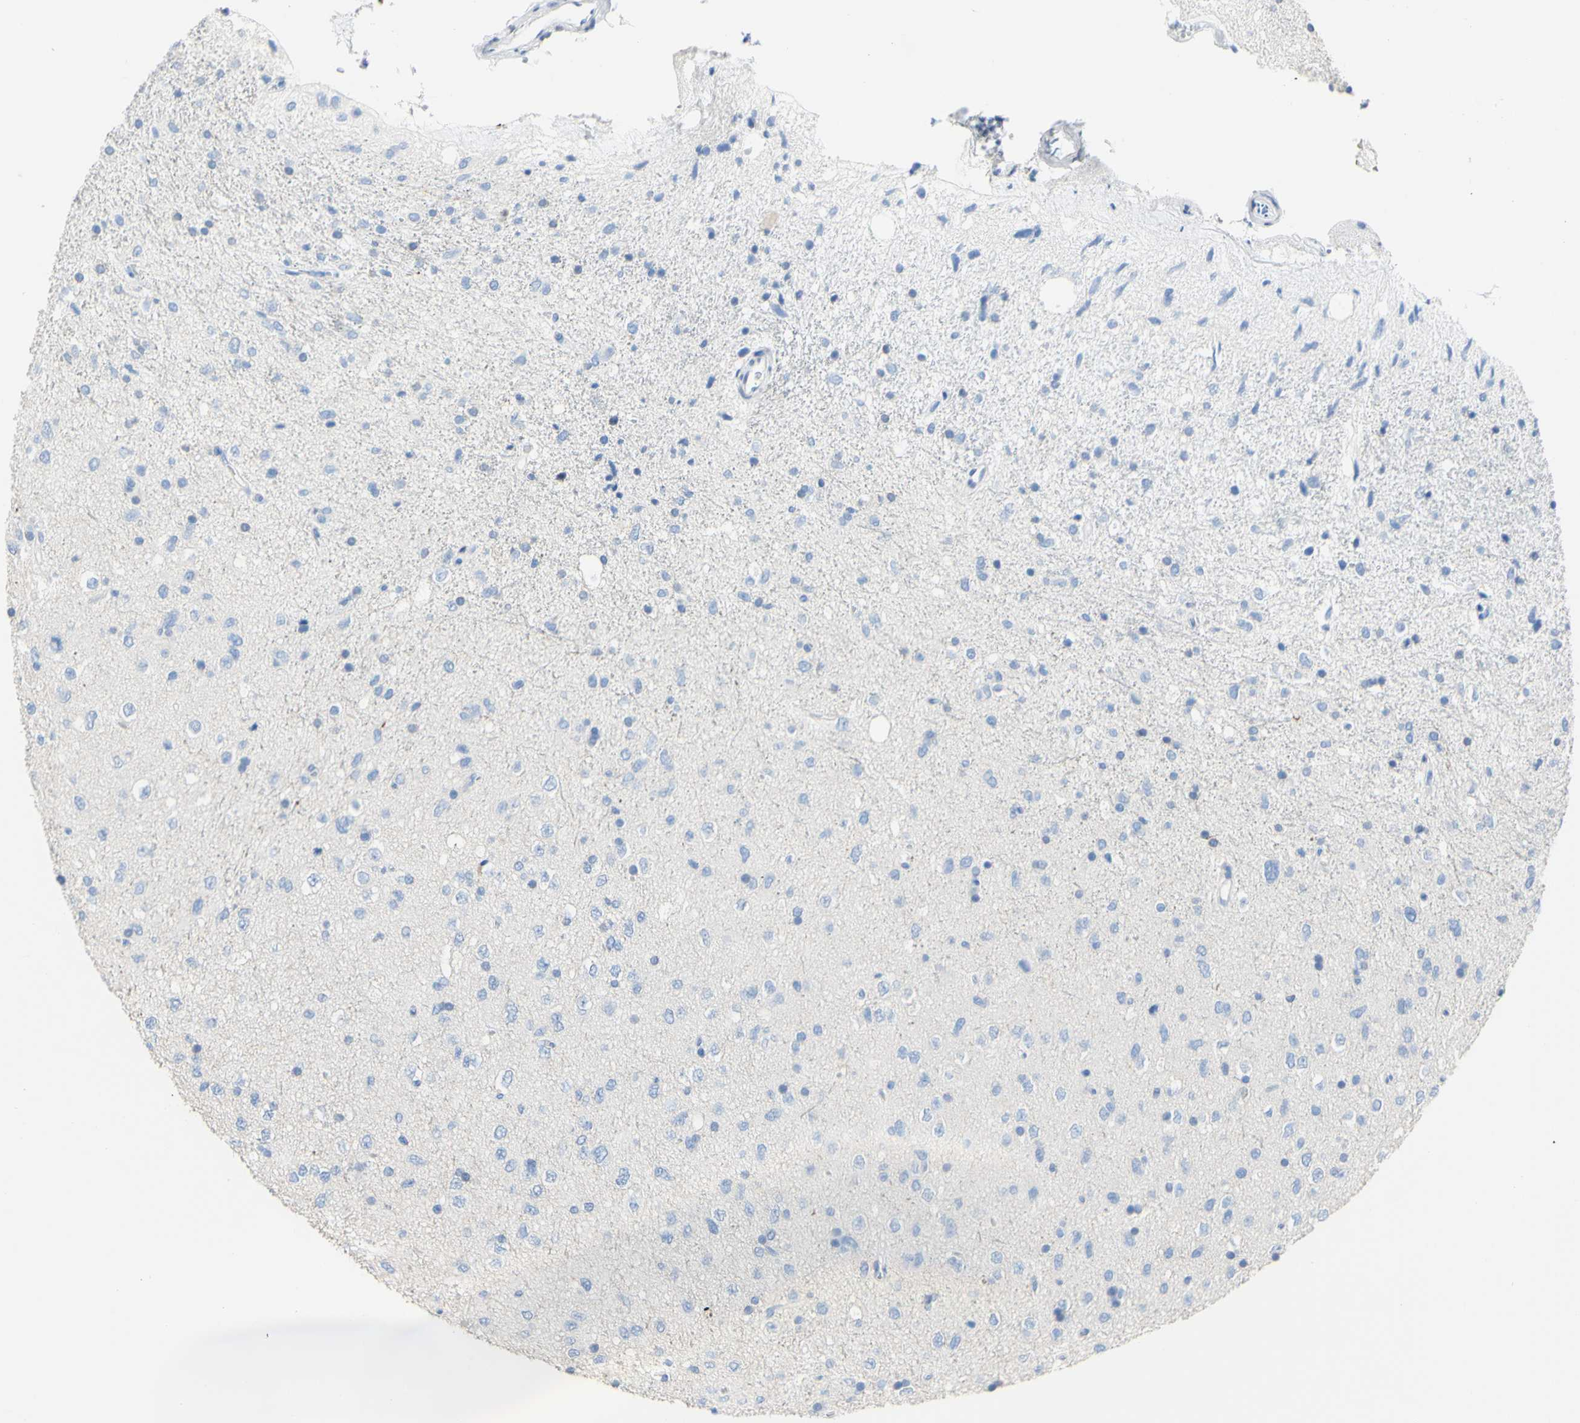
{"staining": {"intensity": "negative", "quantity": "none", "location": "none"}, "tissue": "glioma", "cell_type": "Tumor cells", "image_type": "cancer", "snomed": [{"axis": "morphology", "description": "Glioma, malignant, Low grade"}, {"axis": "topography", "description": "Brain"}], "caption": "This is an immunohistochemistry (IHC) photomicrograph of human malignant glioma (low-grade). There is no staining in tumor cells.", "gene": "DSC2", "patient": {"sex": "male", "age": 77}}